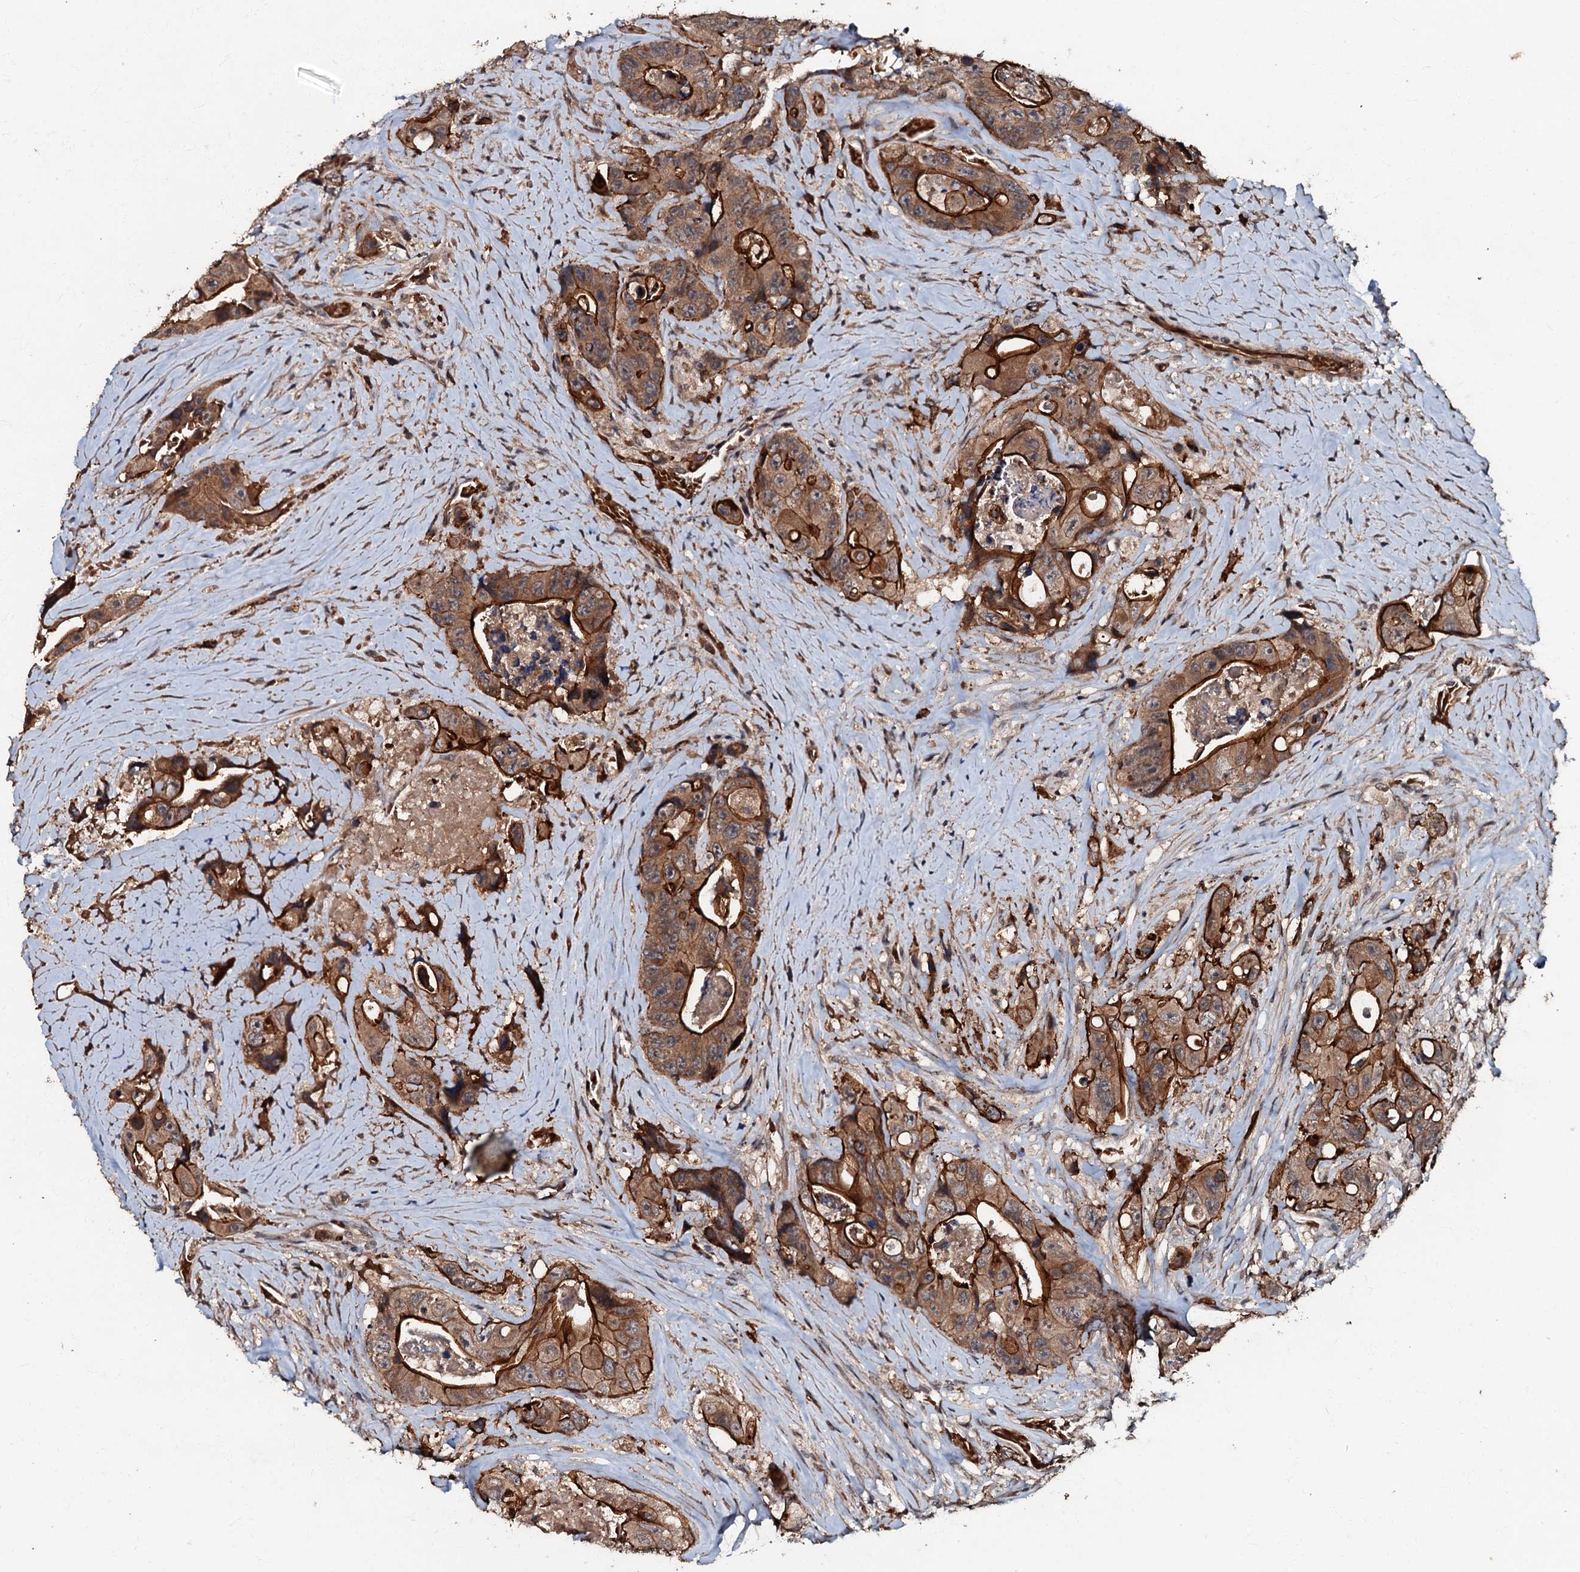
{"staining": {"intensity": "strong", "quantity": ">75%", "location": "cytoplasmic/membranous"}, "tissue": "colorectal cancer", "cell_type": "Tumor cells", "image_type": "cancer", "snomed": [{"axis": "morphology", "description": "Adenocarcinoma, NOS"}, {"axis": "topography", "description": "Colon"}], "caption": "The immunohistochemical stain labels strong cytoplasmic/membranous expression in tumor cells of colorectal cancer tissue.", "gene": "MANSC4", "patient": {"sex": "female", "age": 46}}